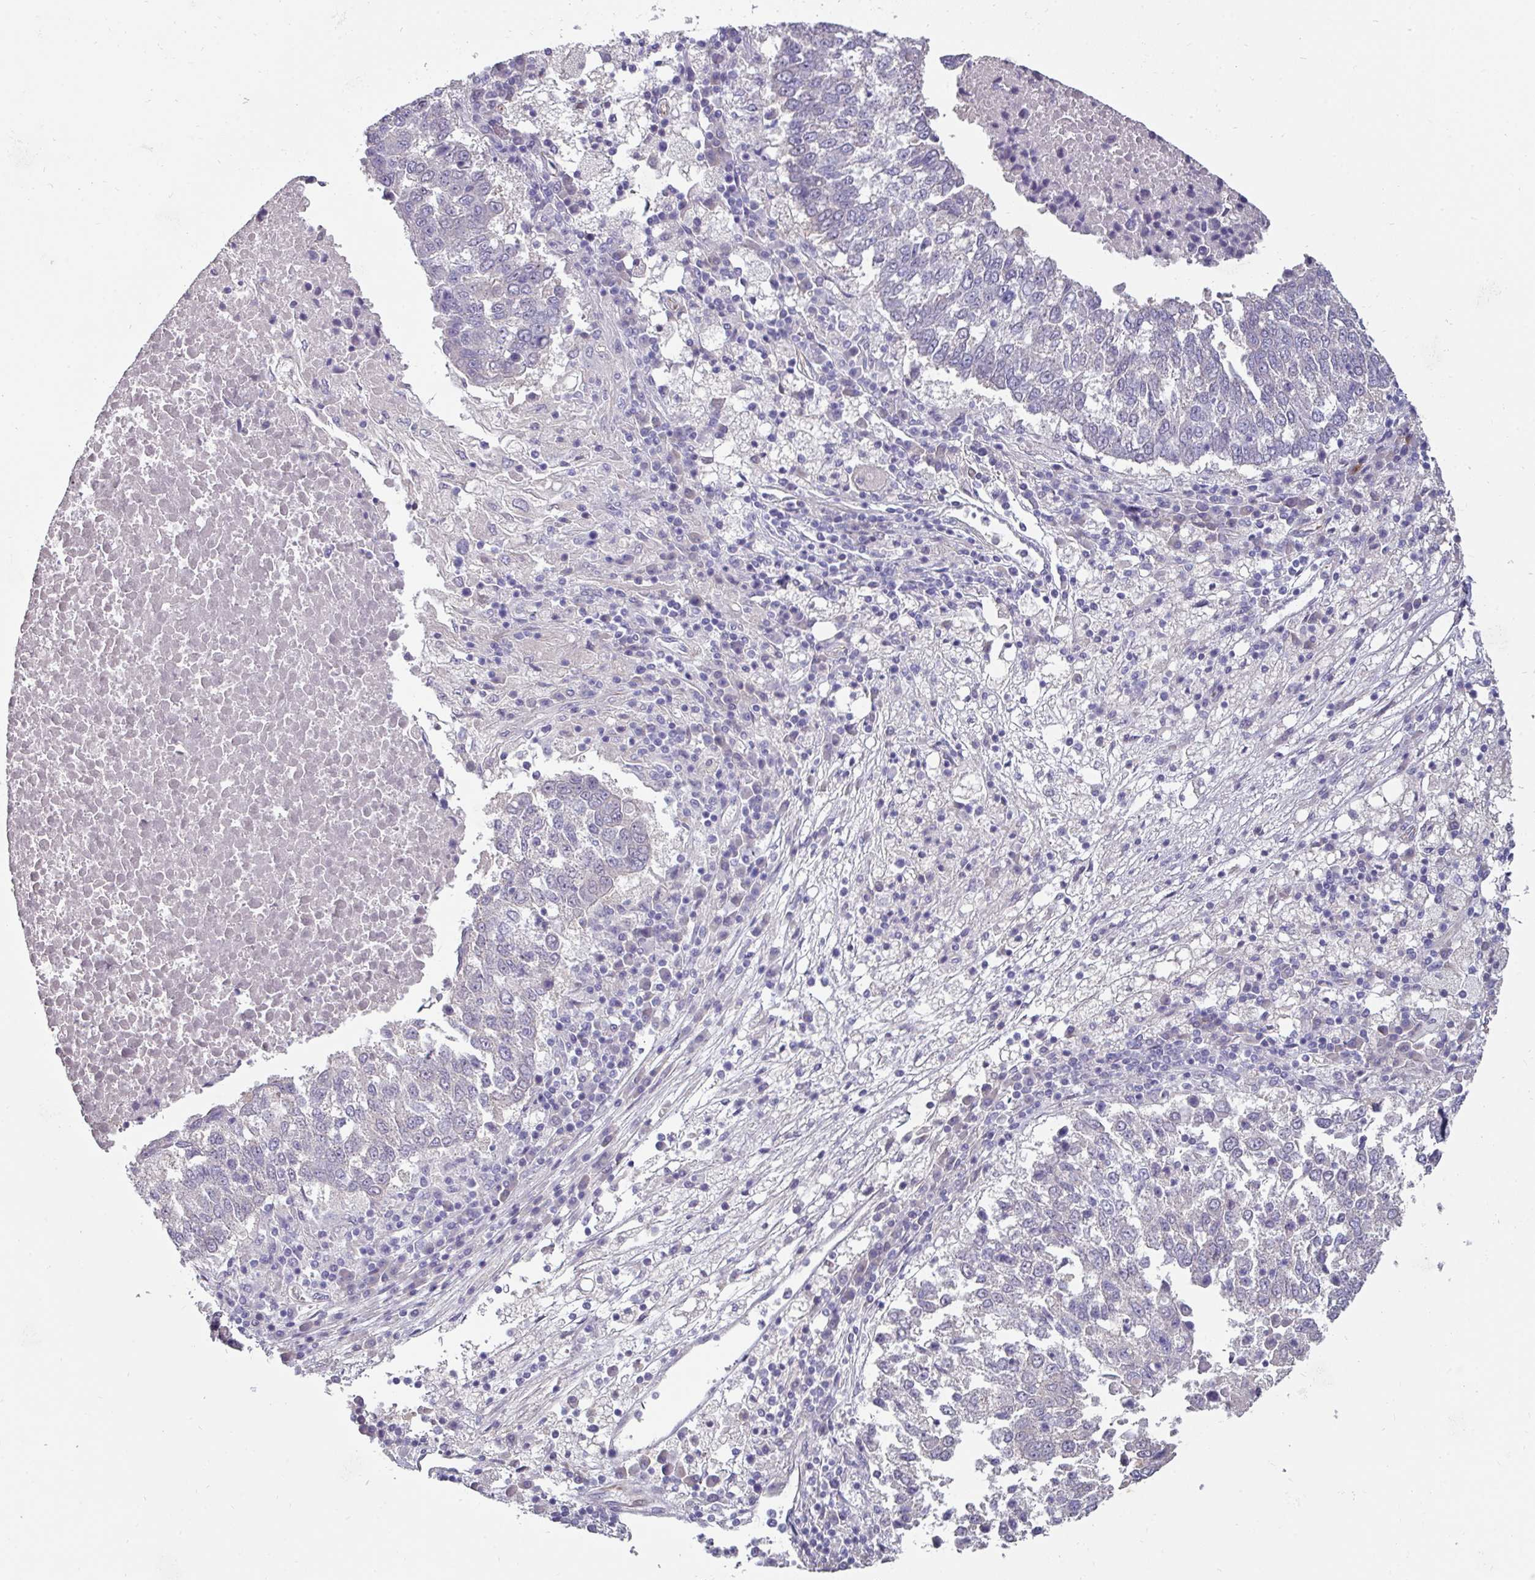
{"staining": {"intensity": "negative", "quantity": "none", "location": "none"}, "tissue": "lung cancer", "cell_type": "Tumor cells", "image_type": "cancer", "snomed": [{"axis": "morphology", "description": "Squamous cell carcinoma, NOS"}, {"axis": "topography", "description": "Lung"}], "caption": "The IHC histopathology image has no significant staining in tumor cells of lung cancer tissue. The staining is performed using DAB brown chromogen with nuclei counter-stained in using hematoxylin.", "gene": "EYA3", "patient": {"sex": "male", "age": 73}}